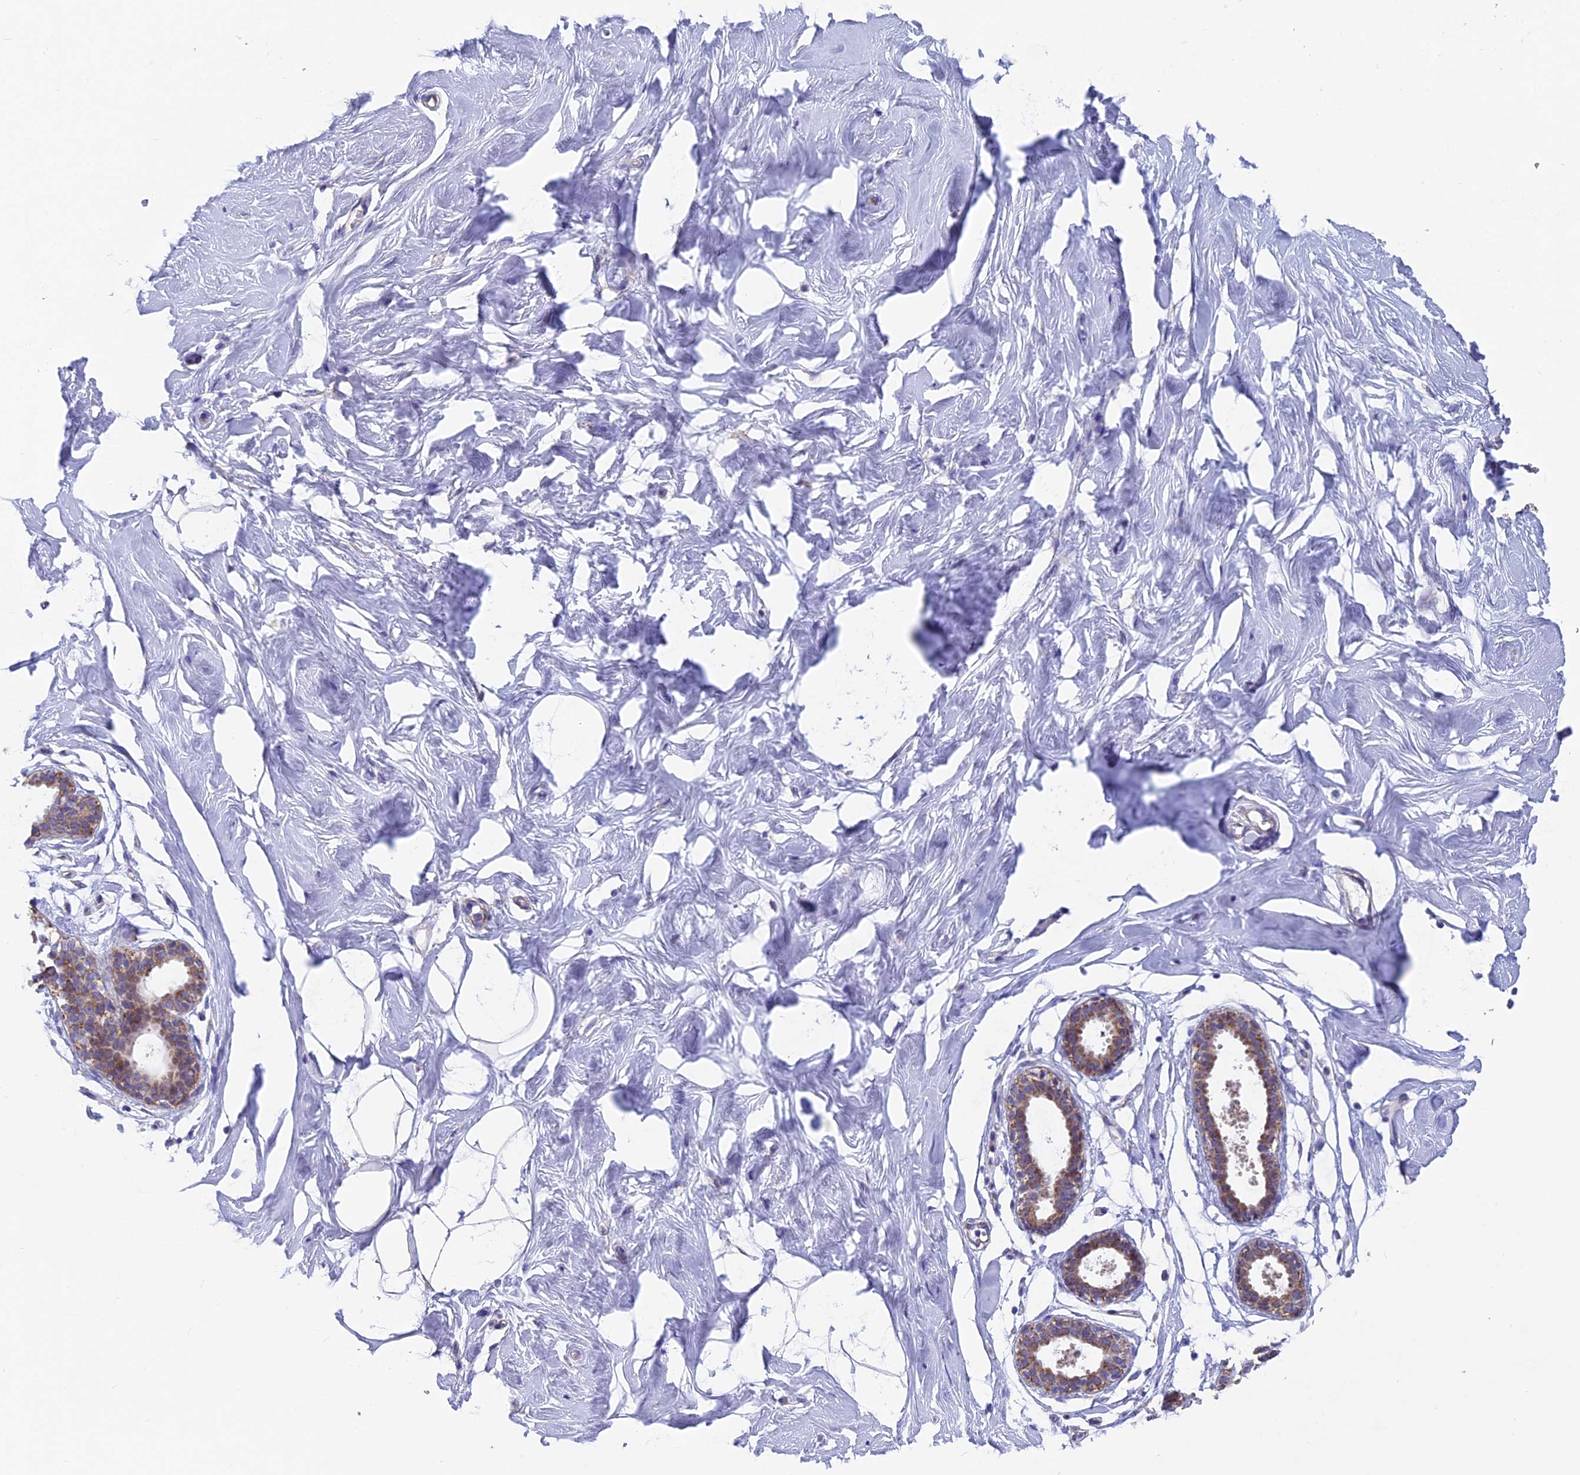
{"staining": {"intensity": "negative", "quantity": "none", "location": "none"}, "tissue": "breast", "cell_type": "Adipocytes", "image_type": "normal", "snomed": [{"axis": "morphology", "description": "Normal tissue, NOS"}, {"axis": "morphology", "description": "Adenoma, NOS"}, {"axis": "topography", "description": "Breast"}], "caption": "This is an IHC histopathology image of unremarkable human breast. There is no positivity in adipocytes.", "gene": "AK4P3", "patient": {"sex": "female", "age": 23}}